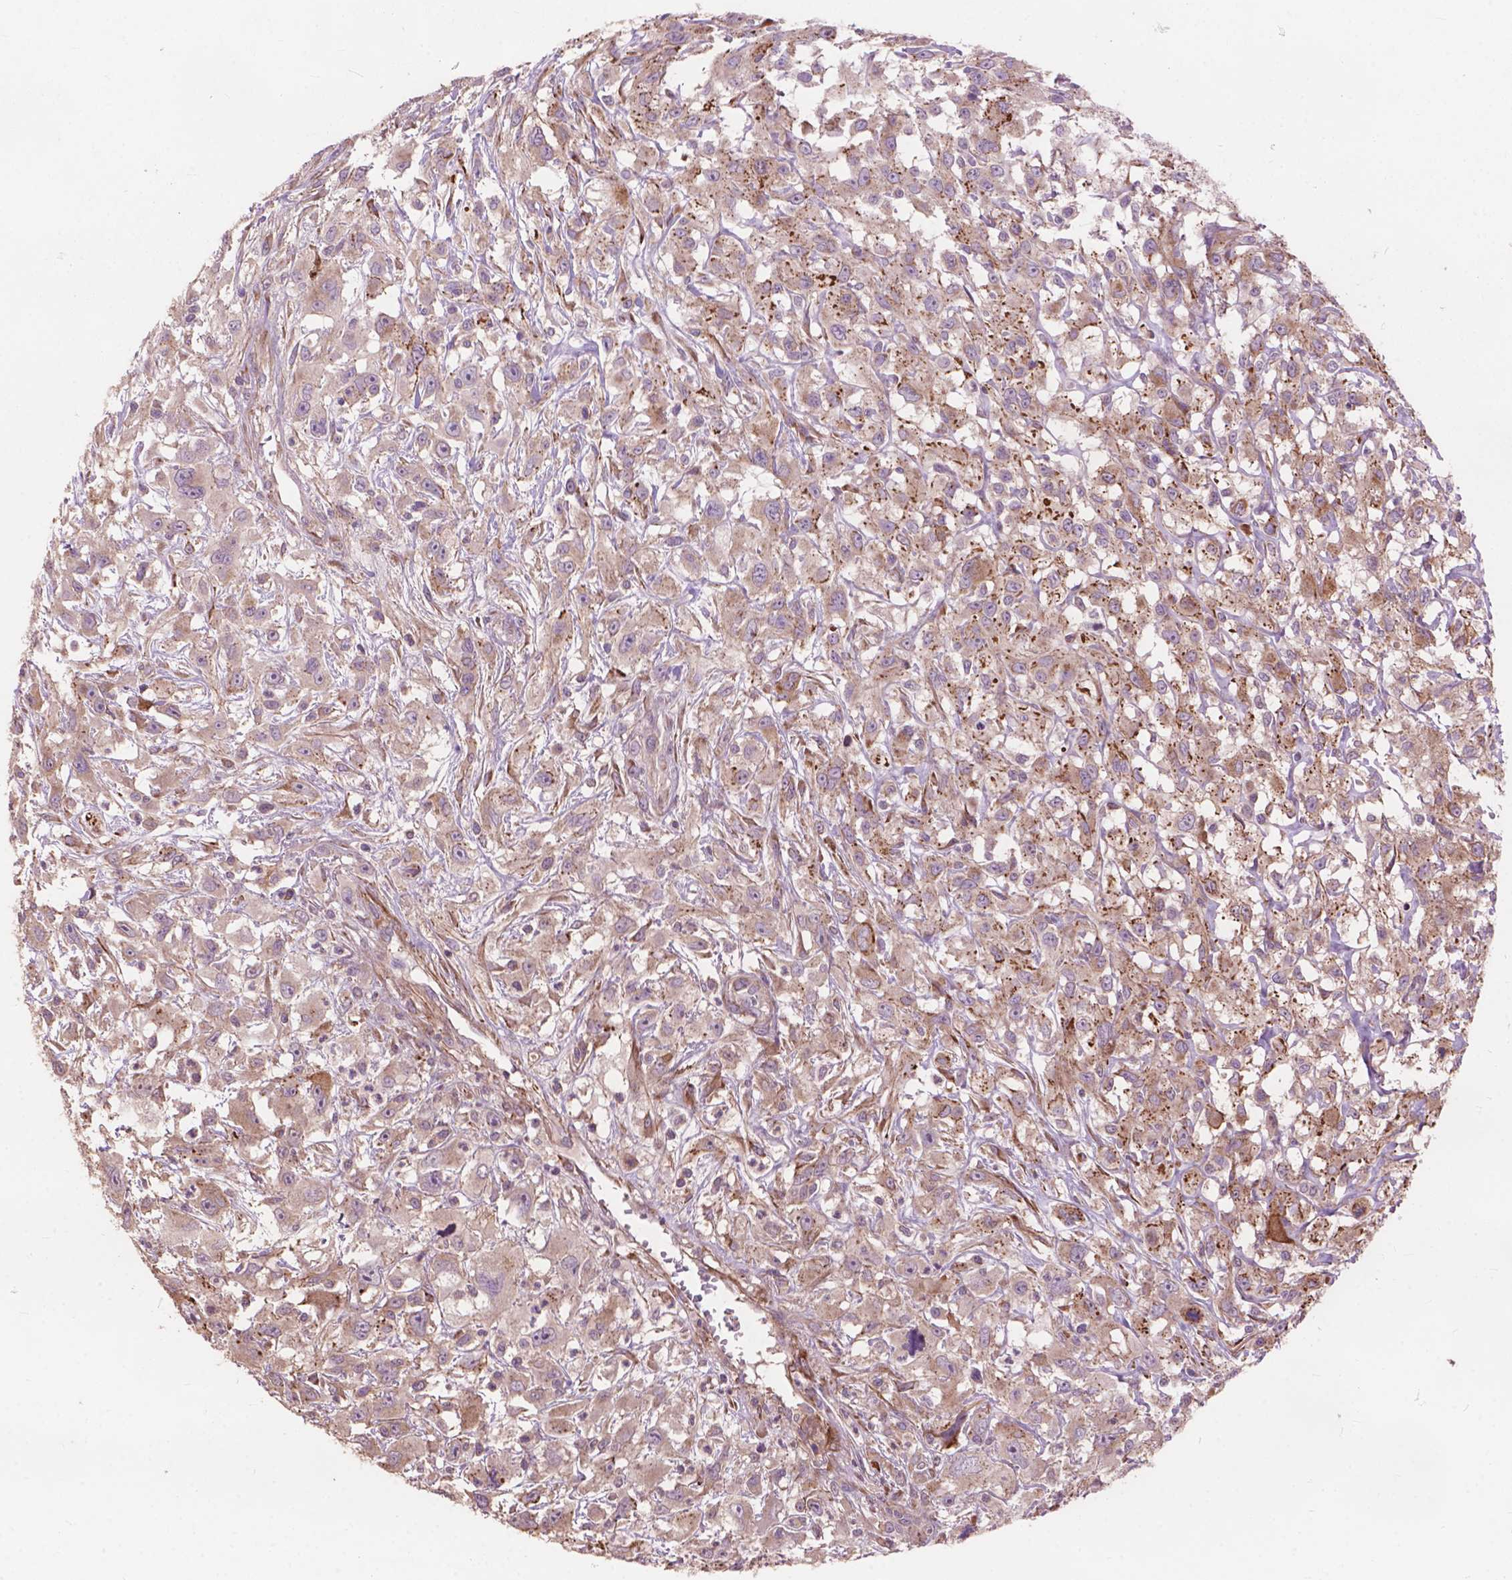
{"staining": {"intensity": "weak", "quantity": ">75%", "location": "cytoplasmic/membranous"}, "tissue": "head and neck cancer", "cell_type": "Tumor cells", "image_type": "cancer", "snomed": [{"axis": "morphology", "description": "Squamous cell carcinoma, NOS"}, {"axis": "morphology", "description": "Squamous cell carcinoma, metastatic, NOS"}, {"axis": "topography", "description": "Oral tissue"}, {"axis": "topography", "description": "Head-Neck"}], "caption": "Head and neck metastatic squamous cell carcinoma stained with a protein marker displays weak staining in tumor cells.", "gene": "FNIP1", "patient": {"sex": "female", "age": 85}}